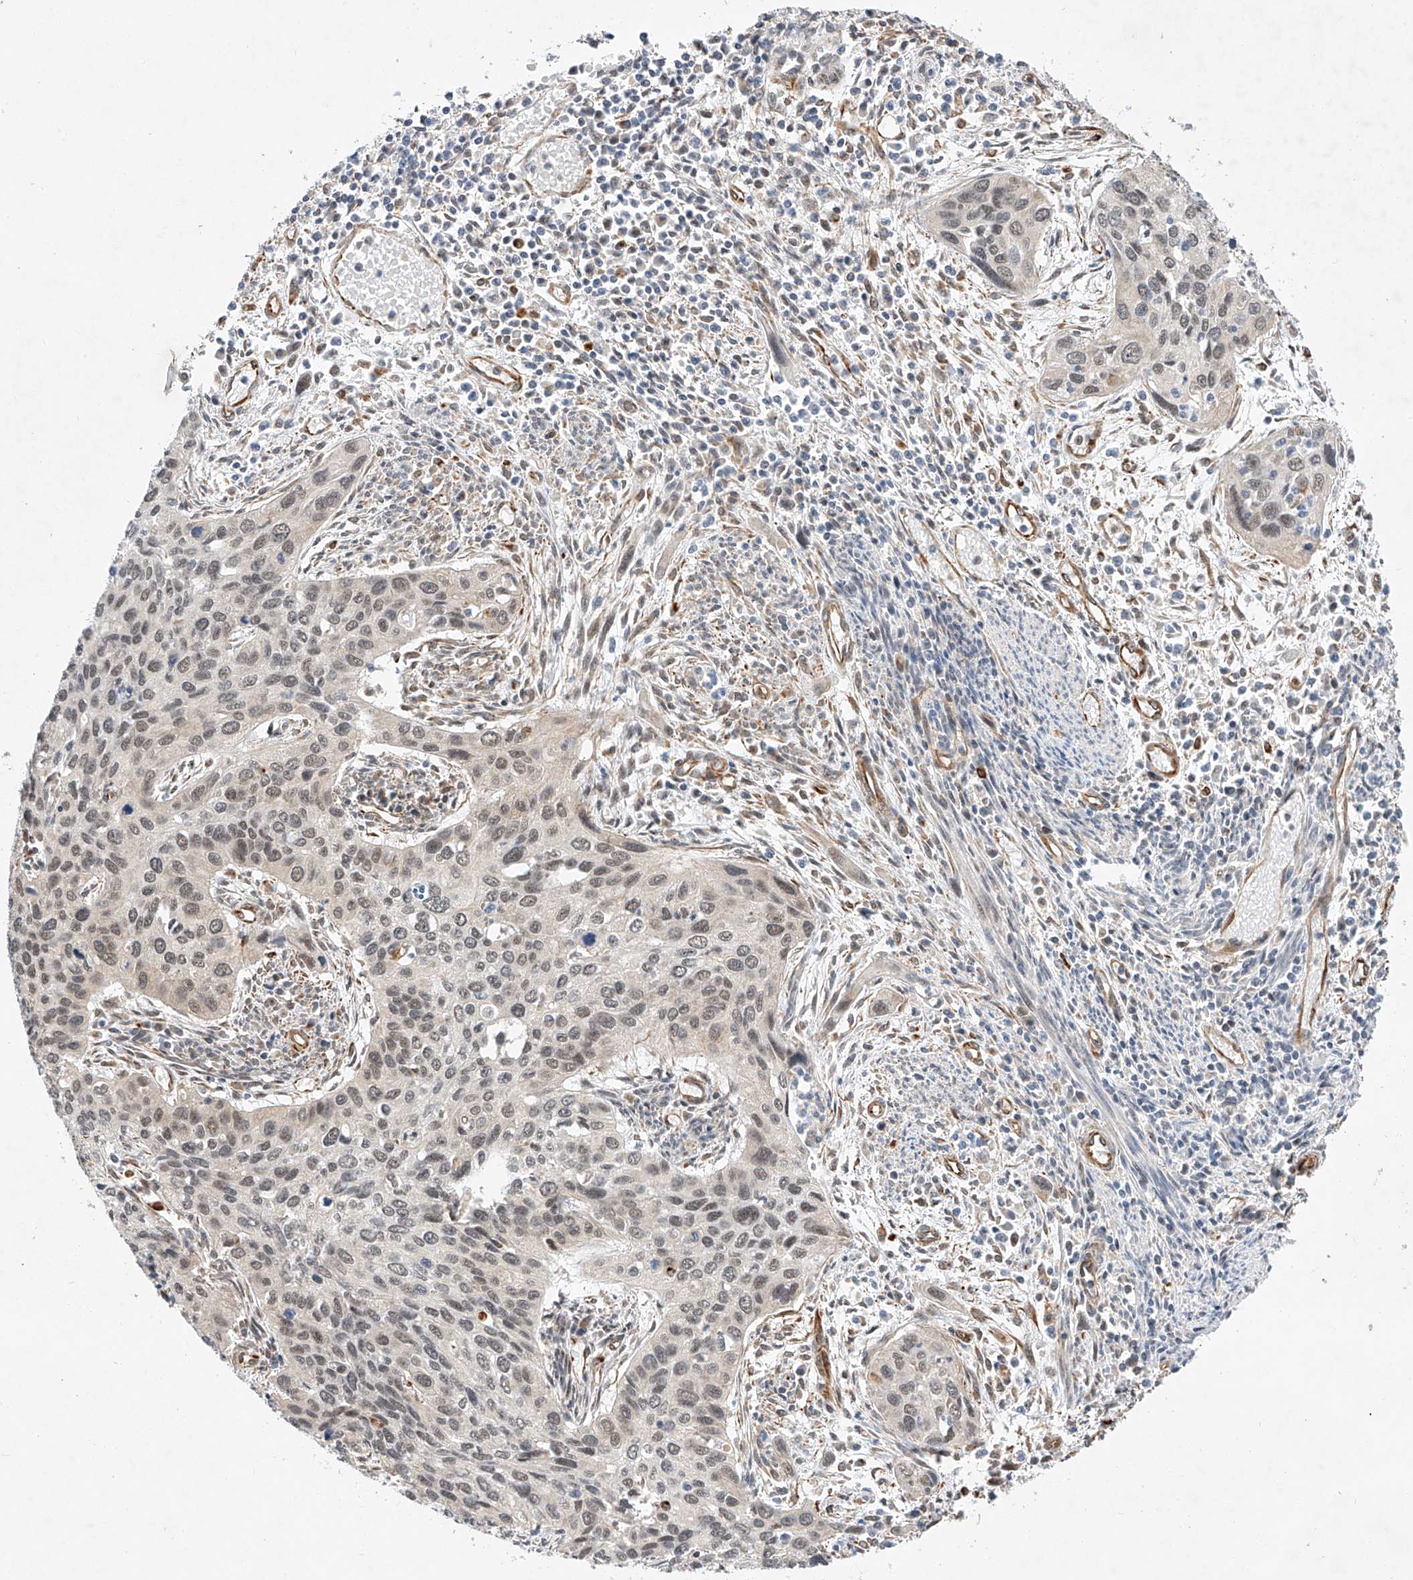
{"staining": {"intensity": "moderate", "quantity": "<25%", "location": "nuclear"}, "tissue": "cervical cancer", "cell_type": "Tumor cells", "image_type": "cancer", "snomed": [{"axis": "morphology", "description": "Squamous cell carcinoma, NOS"}, {"axis": "topography", "description": "Cervix"}], "caption": "A high-resolution micrograph shows immunohistochemistry staining of cervical cancer, which reveals moderate nuclear staining in about <25% of tumor cells.", "gene": "AMD1", "patient": {"sex": "female", "age": 55}}